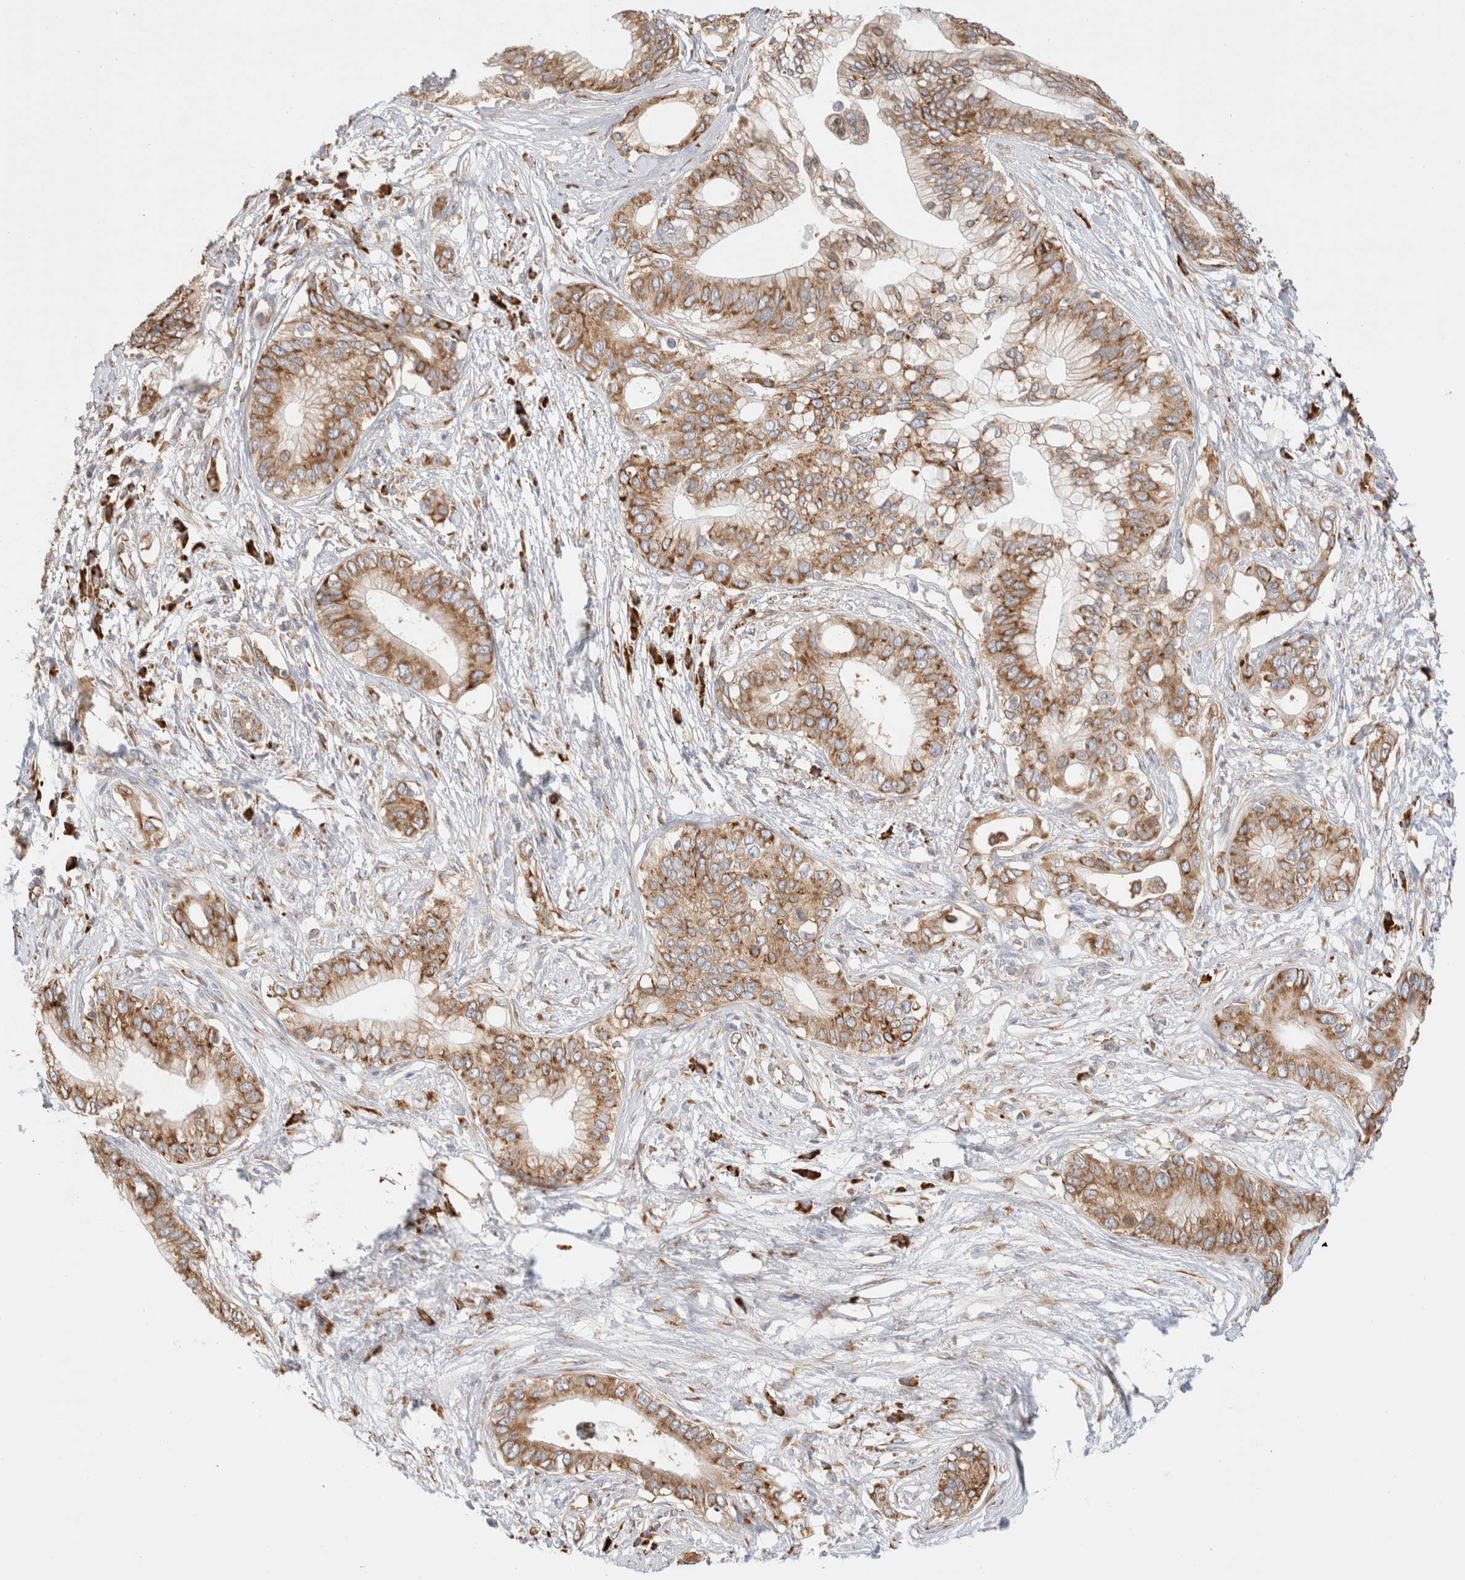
{"staining": {"intensity": "moderate", "quantity": ">75%", "location": "cytoplasmic/membranous"}, "tissue": "pancreatic cancer", "cell_type": "Tumor cells", "image_type": "cancer", "snomed": [{"axis": "morphology", "description": "Normal tissue, NOS"}, {"axis": "morphology", "description": "Adenocarcinoma, NOS"}, {"axis": "topography", "description": "Pancreas"}, {"axis": "topography", "description": "Peripheral nerve tissue"}], "caption": "The image displays a brown stain indicating the presence of a protein in the cytoplasmic/membranous of tumor cells in pancreatic adenocarcinoma.", "gene": "ZC2HC1A", "patient": {"sex": "male", "age": 59}}